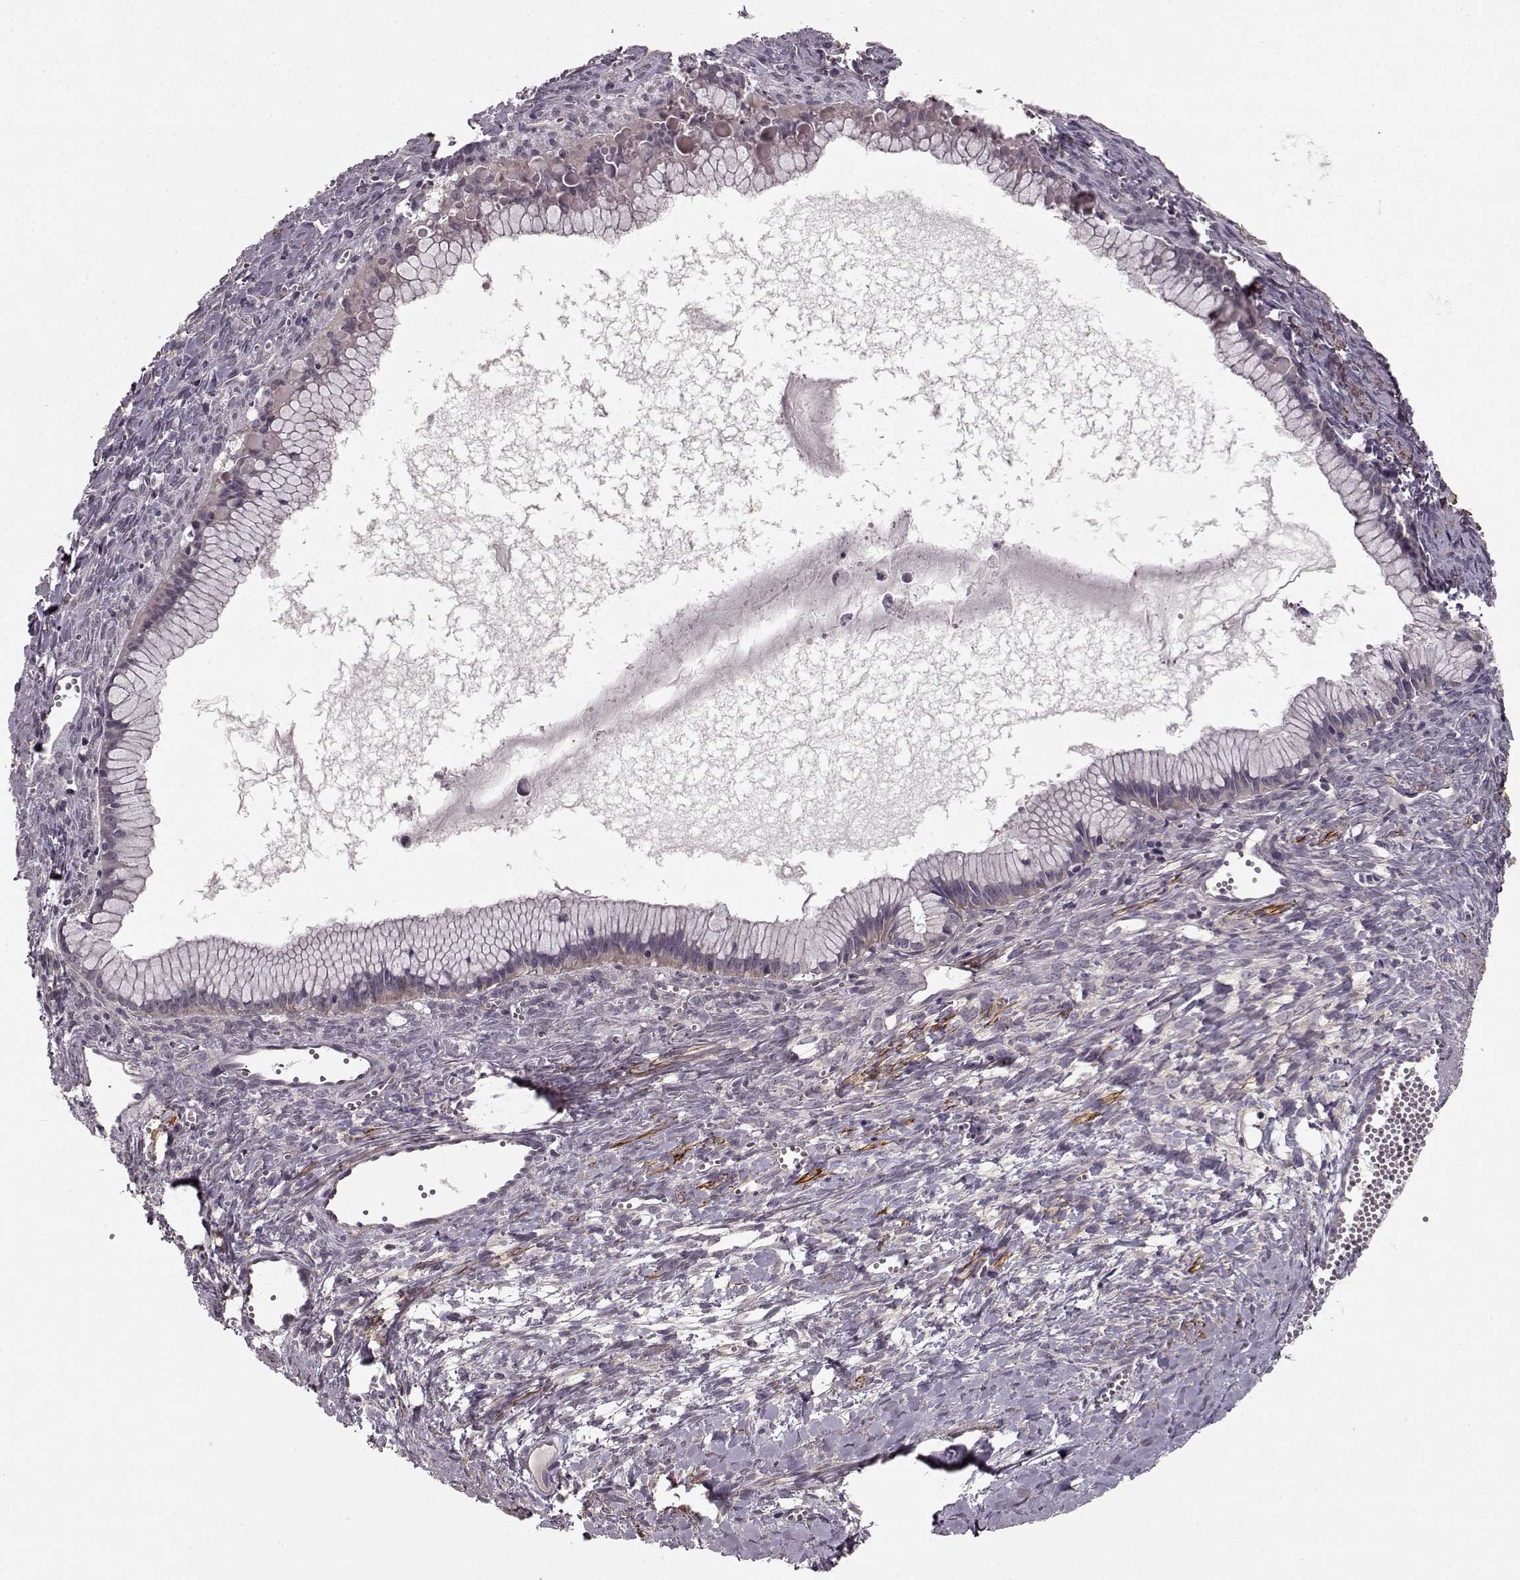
{"staining": {"intensity": "negative", "quantity": "none", "location": "none"}, "tissue": "ovarian cancer", "cell_type": "Tumor cells", "image_type": "cancer", "snomed": [{"axis": "morphology", "description": "Cystadenocarcinoma, mucinous, NOS"}, {"axis": "topography", "description": "Ovary"}], "caption": "Tumor cells show no significant positivity in ovarian mucinous cystadenocarcinoma. Brightfield microscopy of immunohistochemistry stained with DAB (brown) and hematoxylin (blue), captured at high magnification.", "gene": "SLAIN2", "patient": {"sex": "female", "age": 41}}